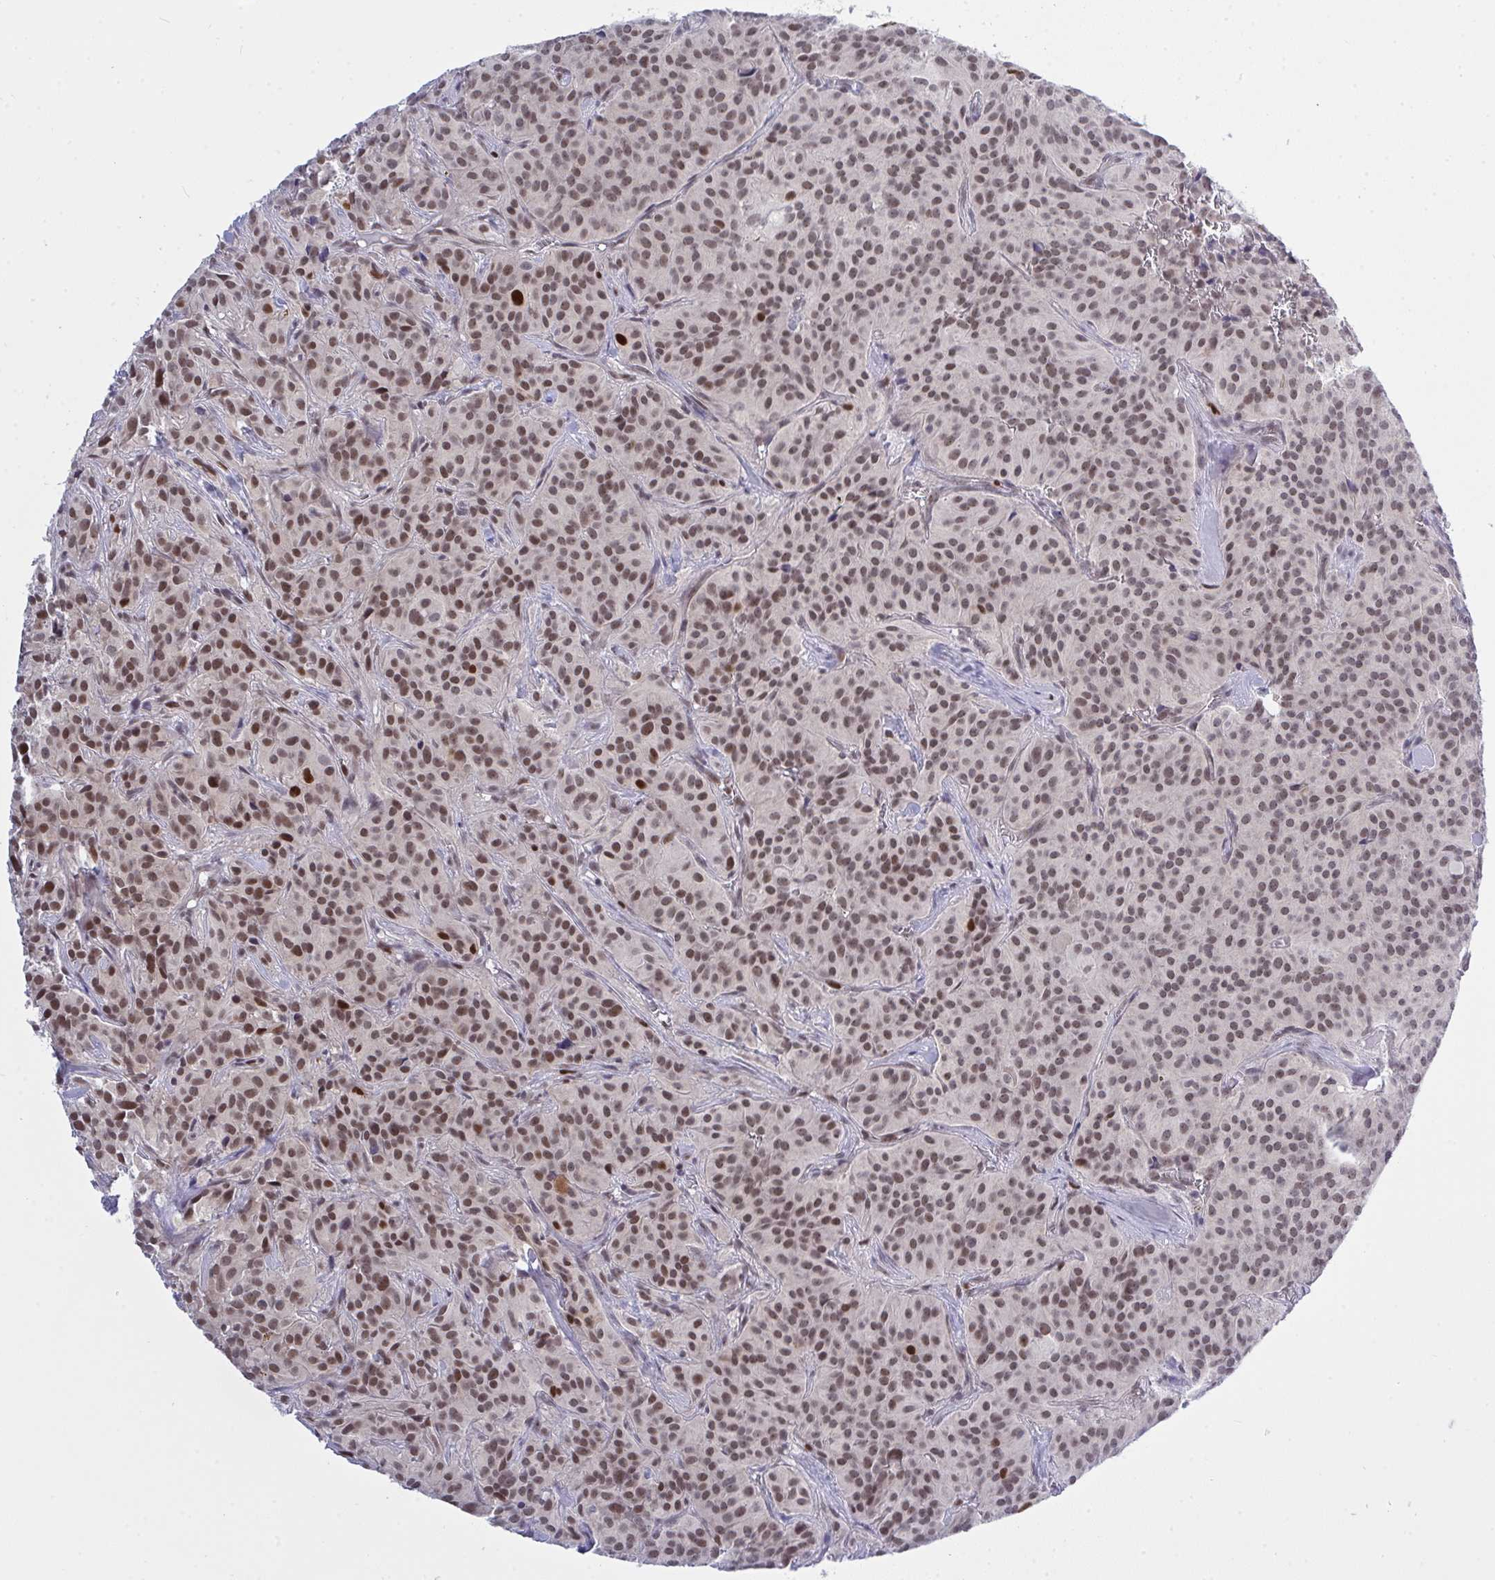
{"staining": {"intensity": "moderate", "quantity": "25%-75%", "location": "nuclear"}, "tissue": "glioma", "cell_type": "Tumor cells", "image_type": "cancer", "snomed": [{"axis": "morphology", "description": "Glioma, malignant, Low grade"}, {"axis": "topography", "description": "Brain"}], "caption": "Moderate nuclear positivity for a protein is appreciated in approximately 25%-75% of tumor cells of glioma using IHC.", "gene": "RFC4", "patient": {"sex": "male", "age": 42}}